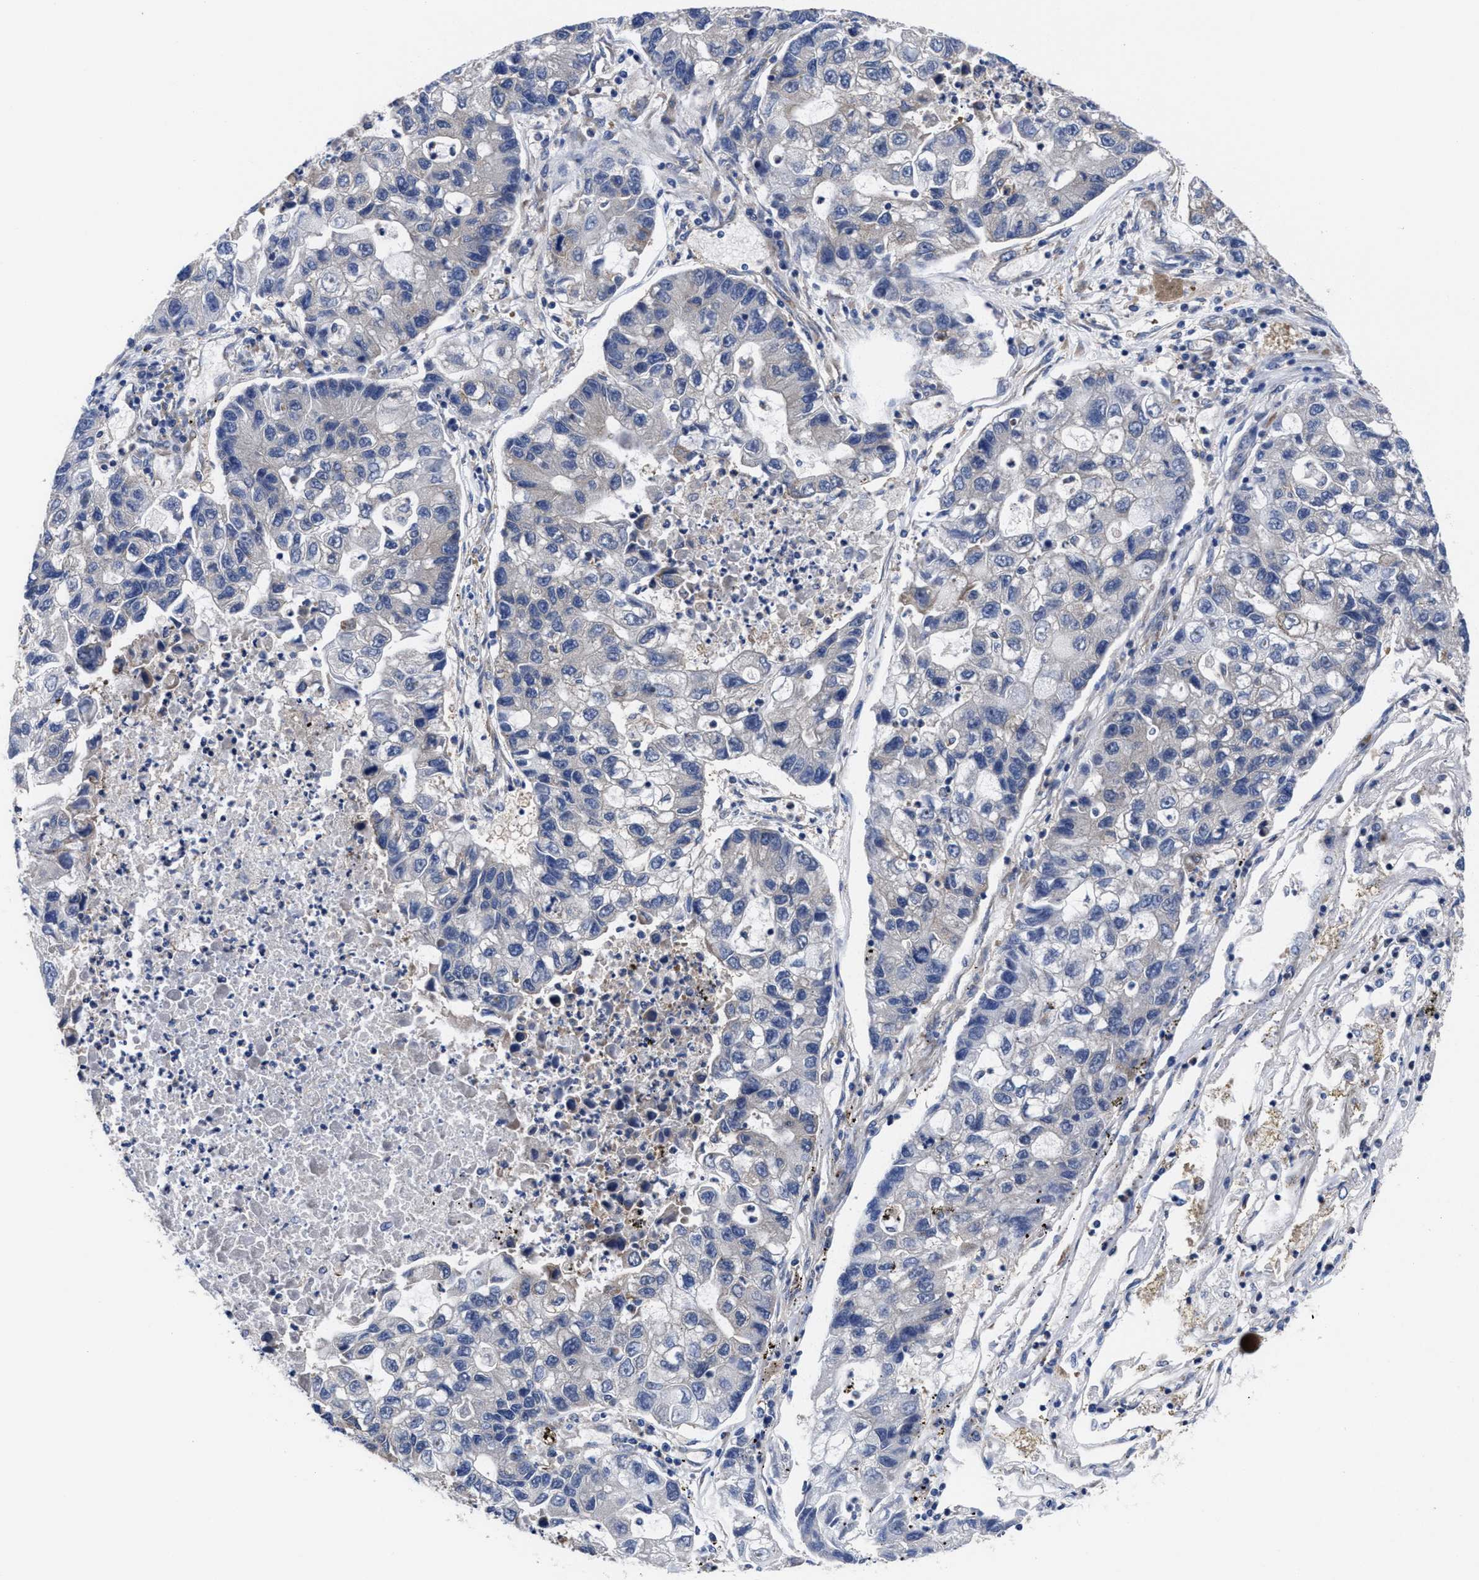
{"staining": {"intensity": "negative", "quantity": "none", "location": "none"}, "tissue": "lung cancer", "cell_type": "Tumor cells", "image_type": "cancer", "snomed": [{"axis": "morphology", "description": "Adenocarcinoma, NOS"}, {"axis": "topography", "description": "Lung"}], "caption": "DAB immunohistochemical staining of human lung cancer (adenocarcinoma) reveals no significant positivity in tumor cells. The staining is performed using DAB (3,3'-diaminobenzidine) brown chromogen with nuclei counter-stained in using hematoxylin.", "gene": "TXNDC17", "patient": {"sex": "female", "age": 51}}